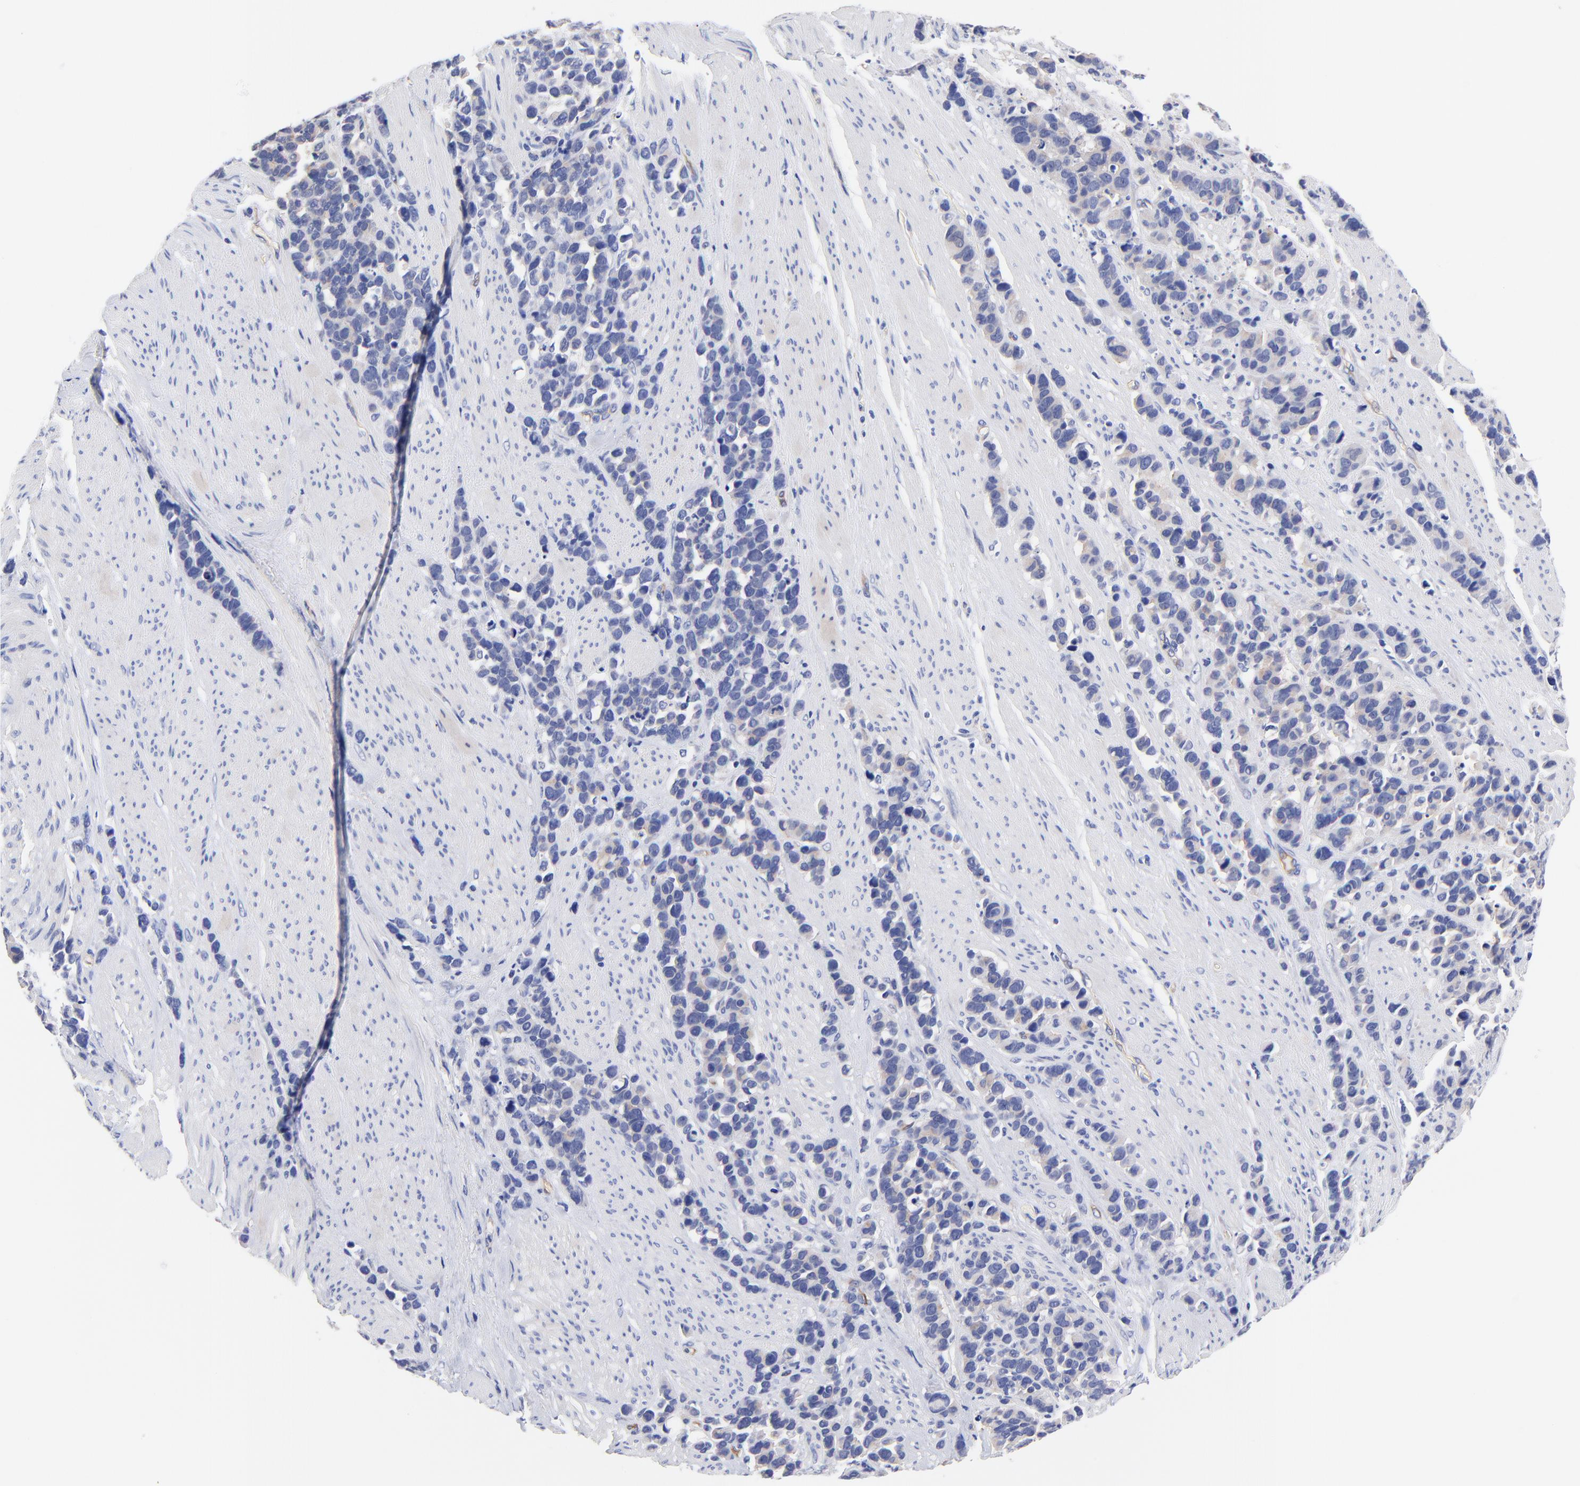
{"staining": {"intensity": "weak", "quantity": "<25%", "location": "cytoplasmic/membranous"}, "tissue": "stomach cancer", "cell_type": "Tumor cells", "image_type": "cancer", "snomed": [{"axis": "morphology", "description": "Adenocarcinoma, NOS"}, {"axis": "topography", "description": "Stomach, upper"}], "caption": "Stomach cancer was stained to show a protein in brown. There is no significant staining in tumor cells.", "gene": "SLC44A2", "patient": {"sex": "male", "age": 71}}